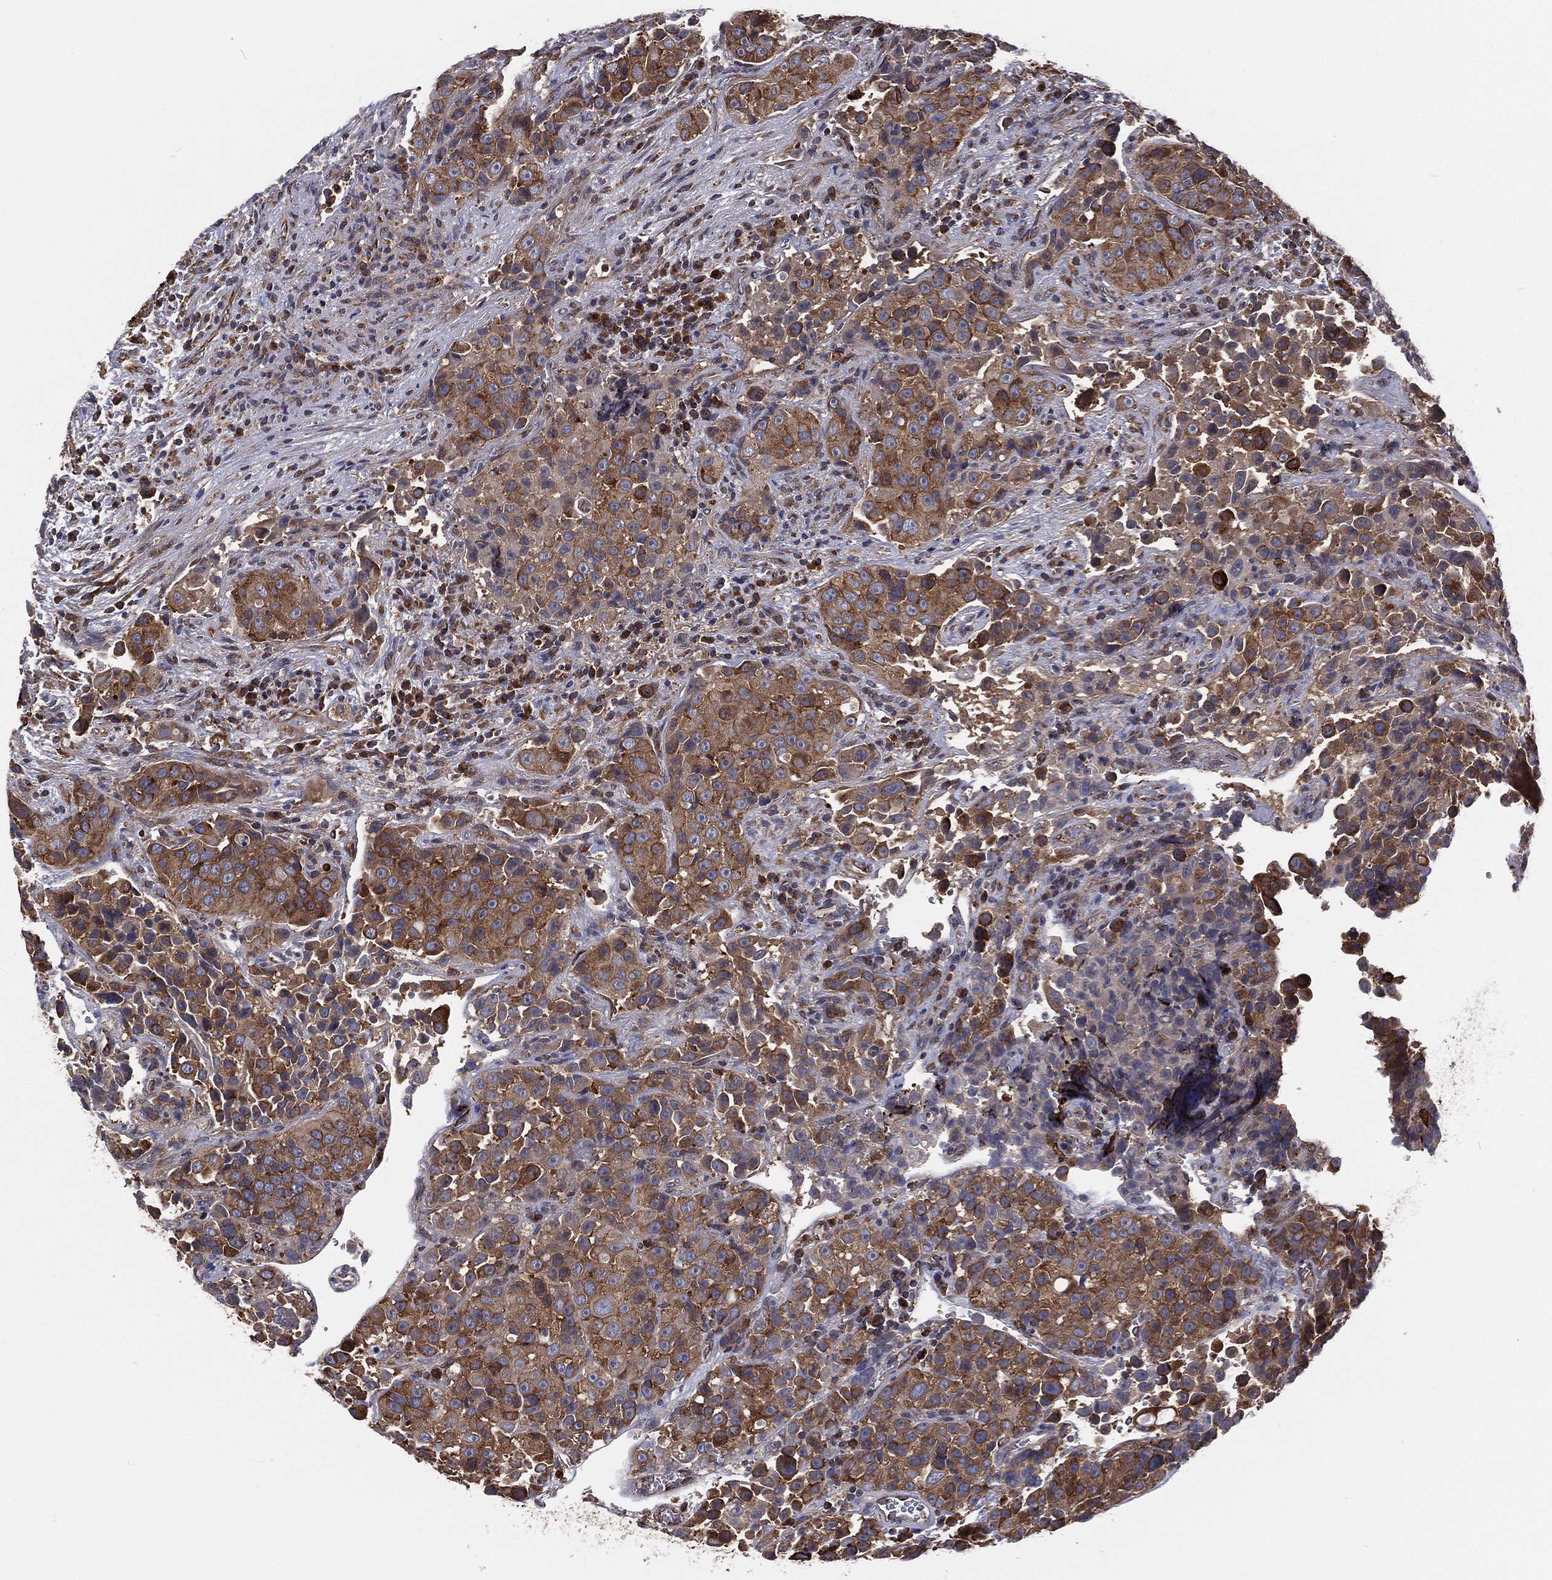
{"staining": {"intensity": "moderate", "quantity": ">75%", "location": "cytoplasmic/membranous"}, "tissue": "urothelial cancer", "cell_type": "Tumor cells", "image_type": "cancer", "snomed": [{"axis": "morphology", "description": "Urothelial carcinoma, NOS"}, {"axis": "topography", "description": "Urinary bladder"}], "caption": "Transitional cell carcinoma stained with DAB (3,3'-diaminobenzidine) IHC shows medium levels of moderate cytoplasmic/membranous expression in about >75% of tumor cells.", "gene": "EIF2B5", "patient": {"sex": "male", "age": 52}}